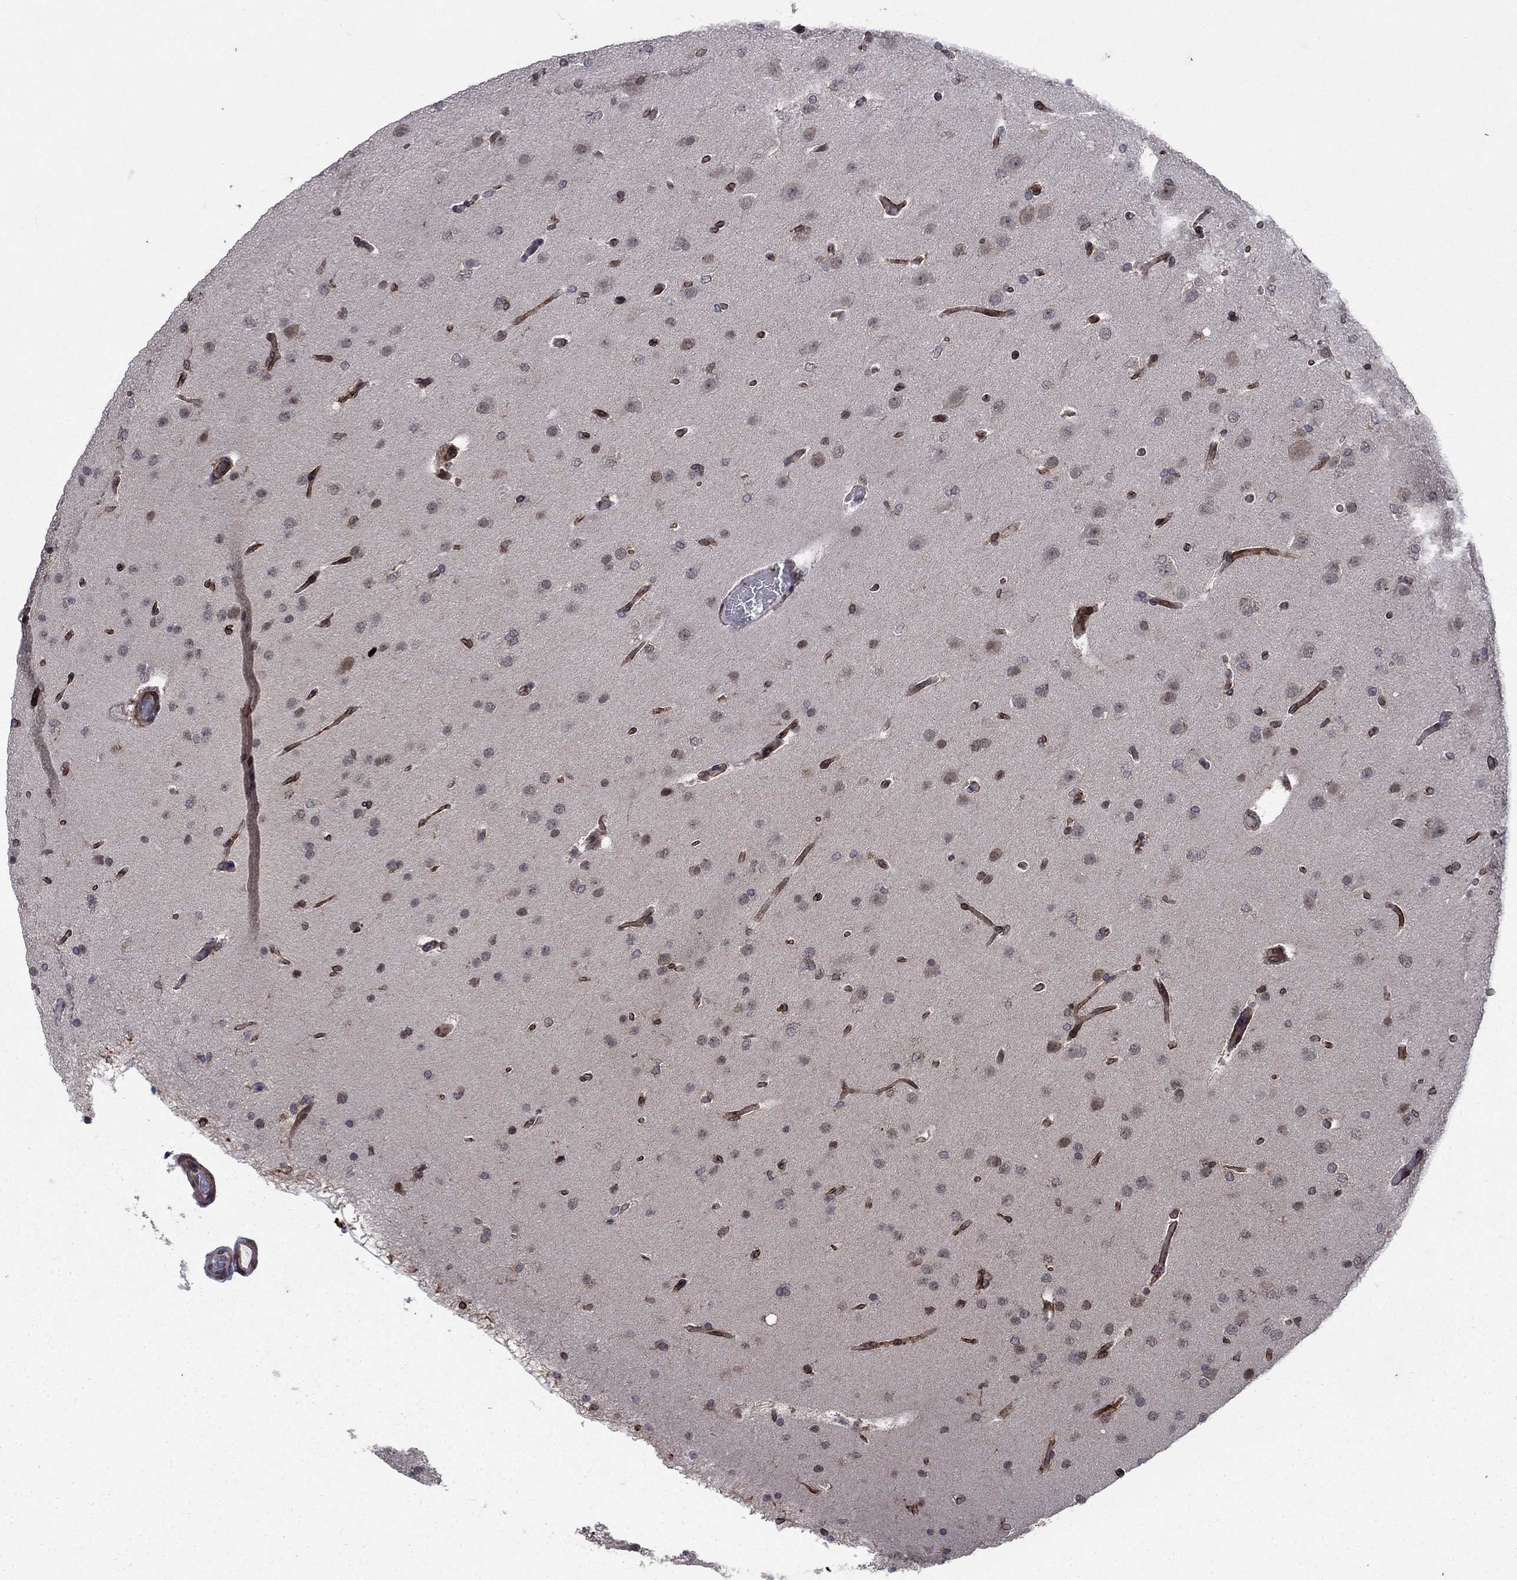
{"staining": {"intensity": "negative", "quantity": "none", "location": "none"}, "tissue": "glioma", "cell_type": "Tumor cells", "image_type": "cancer", "snomed": [{"axis": "morphology", "description": "Glioma, malignant, Low grade"}, {"axis": "topography", "description": "Brain"}], "caption": "DAB (3,3'-diaminobenzidine) immunohistochemical staining of human malignant low-grade glioma shows no significant expression in tumor cells.", "gene": "DHRS7", "patient": {"sex": "male", "age": 41}}